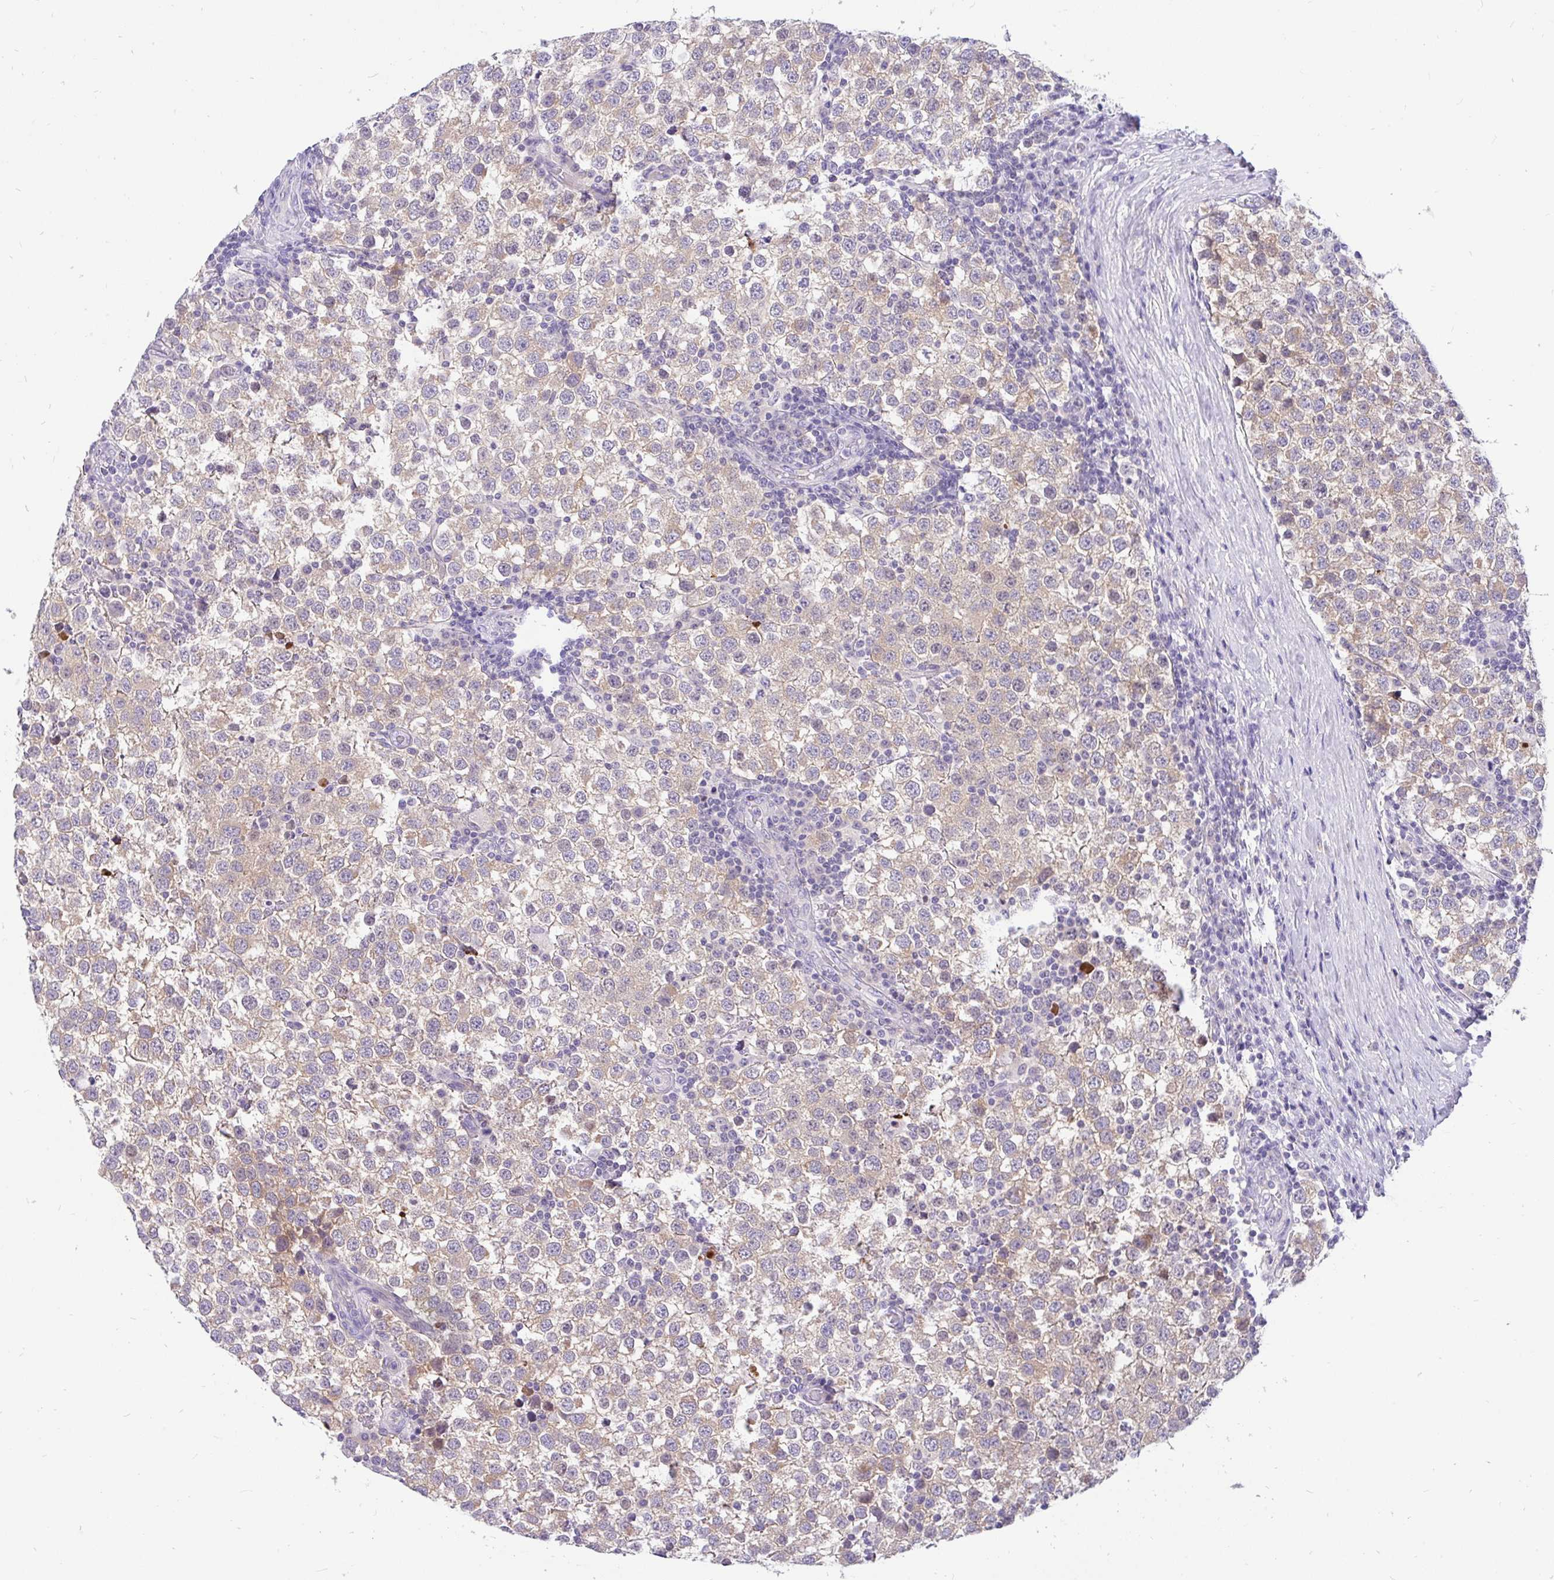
{"staining": {"intensity": "weak", "quantity": ">75%", "location": "cytoplasmic/membranous"}, "tissue": "testis cancer", "cell_type": "Tumor cells", "image_type": "cancer", "snomed": [{"axis": "morphology", "description": "Seminoma, NOS"}, {"axis": "topography", "description": "Testis"}], "caption": "Tumor cells demonstrate low levels of weak cytoplasmic/membranous expression in about >75% of cells in seminoma (testis).", "gene": "KIAA2013", "patient": {"sex": "male", "age": 34}}